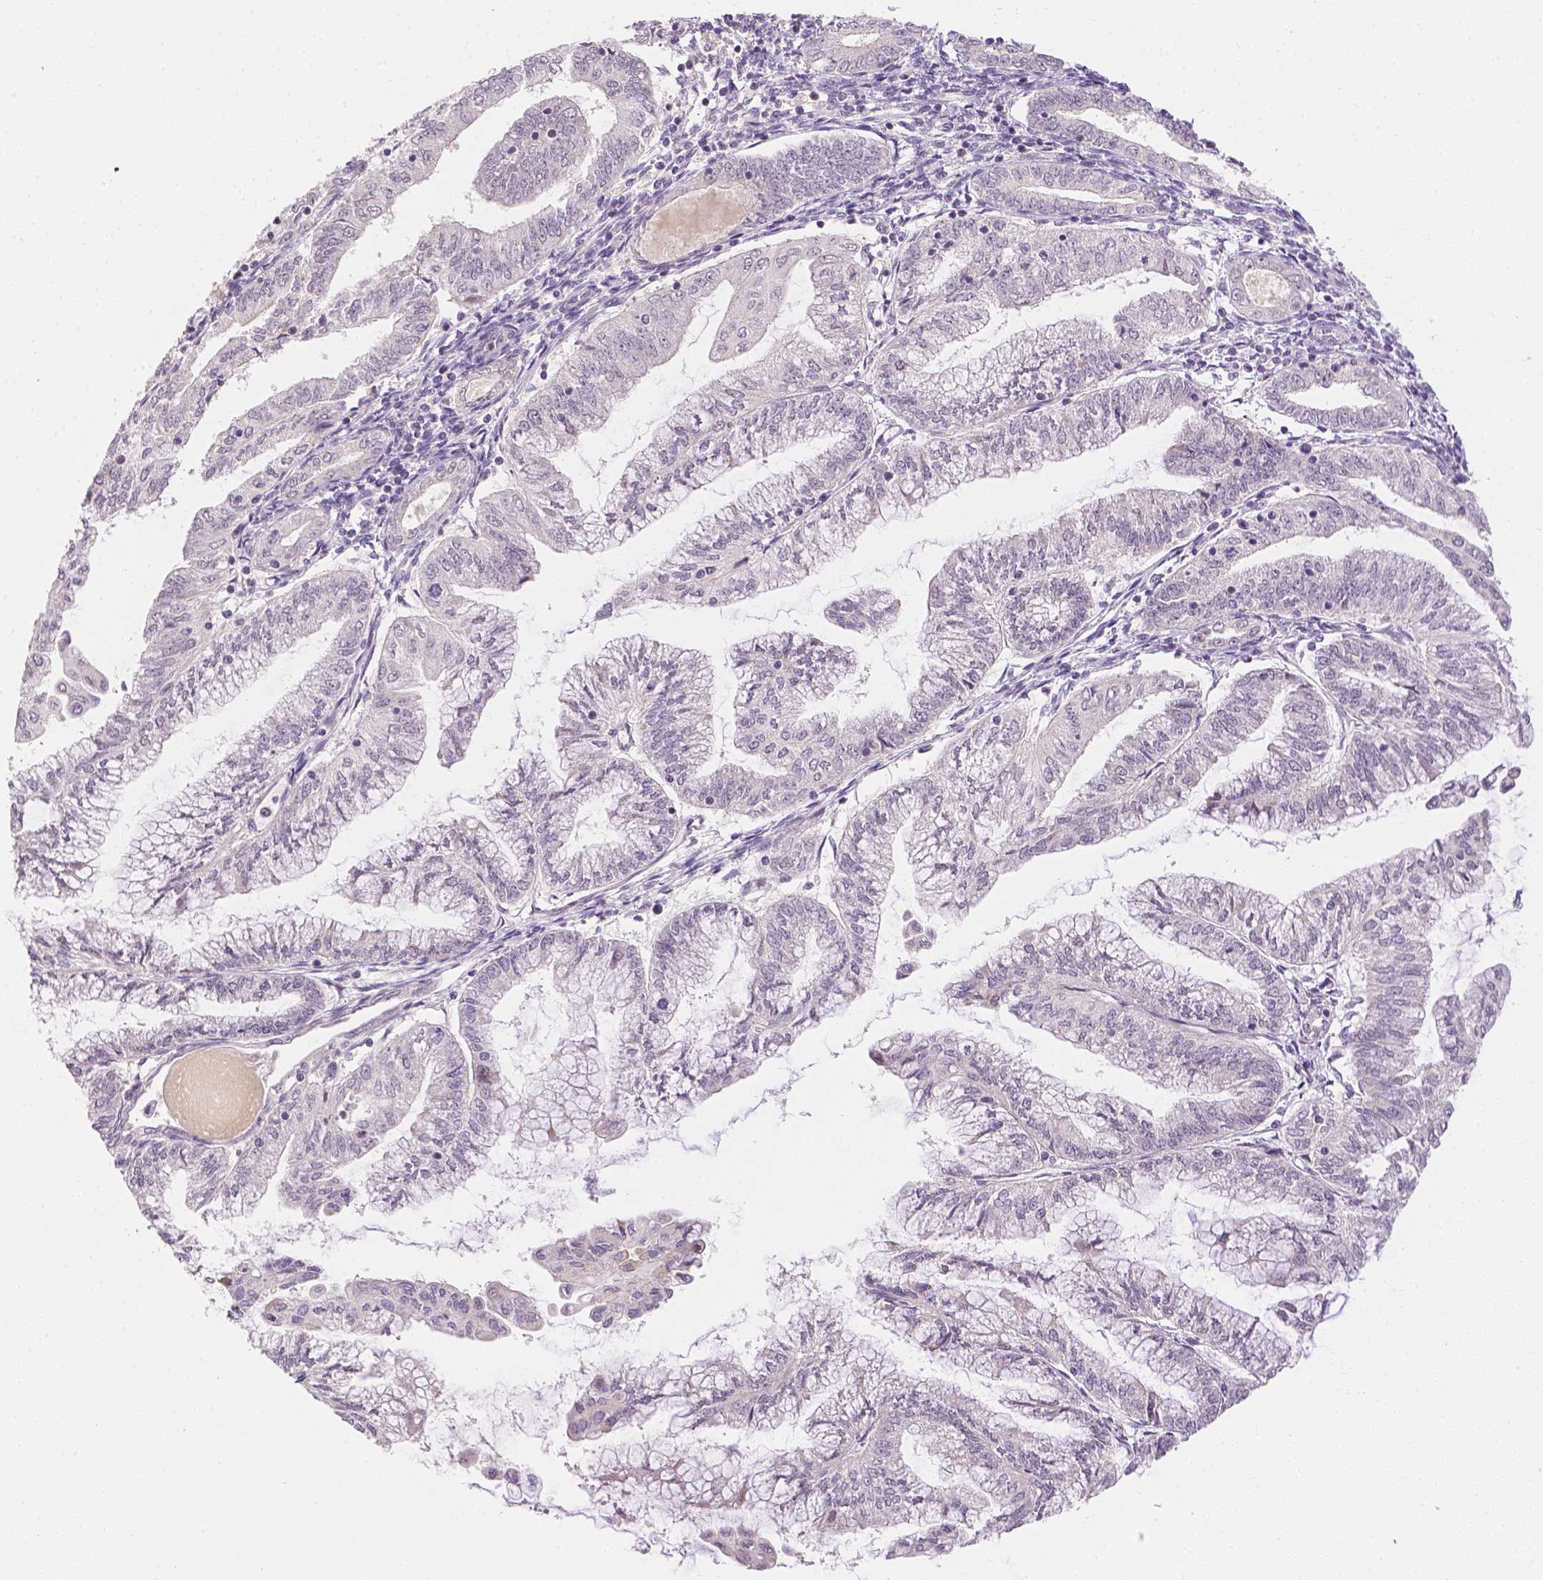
{"staining": {"intensity": "negative", "quantity": "none", "location": "none"}, "tissue": "endometrial cancer", "cell_type": "Tumor cells", "image_type": "cancer", "snomed": [{"axis": "morphology", "description": "Adenocarcinoma, NOS"}, {"axis": "topography", "description": "Endometrium"}], "caption": "DAB (3,3'-diaminobenzidine) immunohistochemical staining of endometrial cancer (adenocarcinoma) reveals no significant positivity in tumor cells.", "gene": "ZNF280B", "patient": {"sex": "female", "age": 55}}